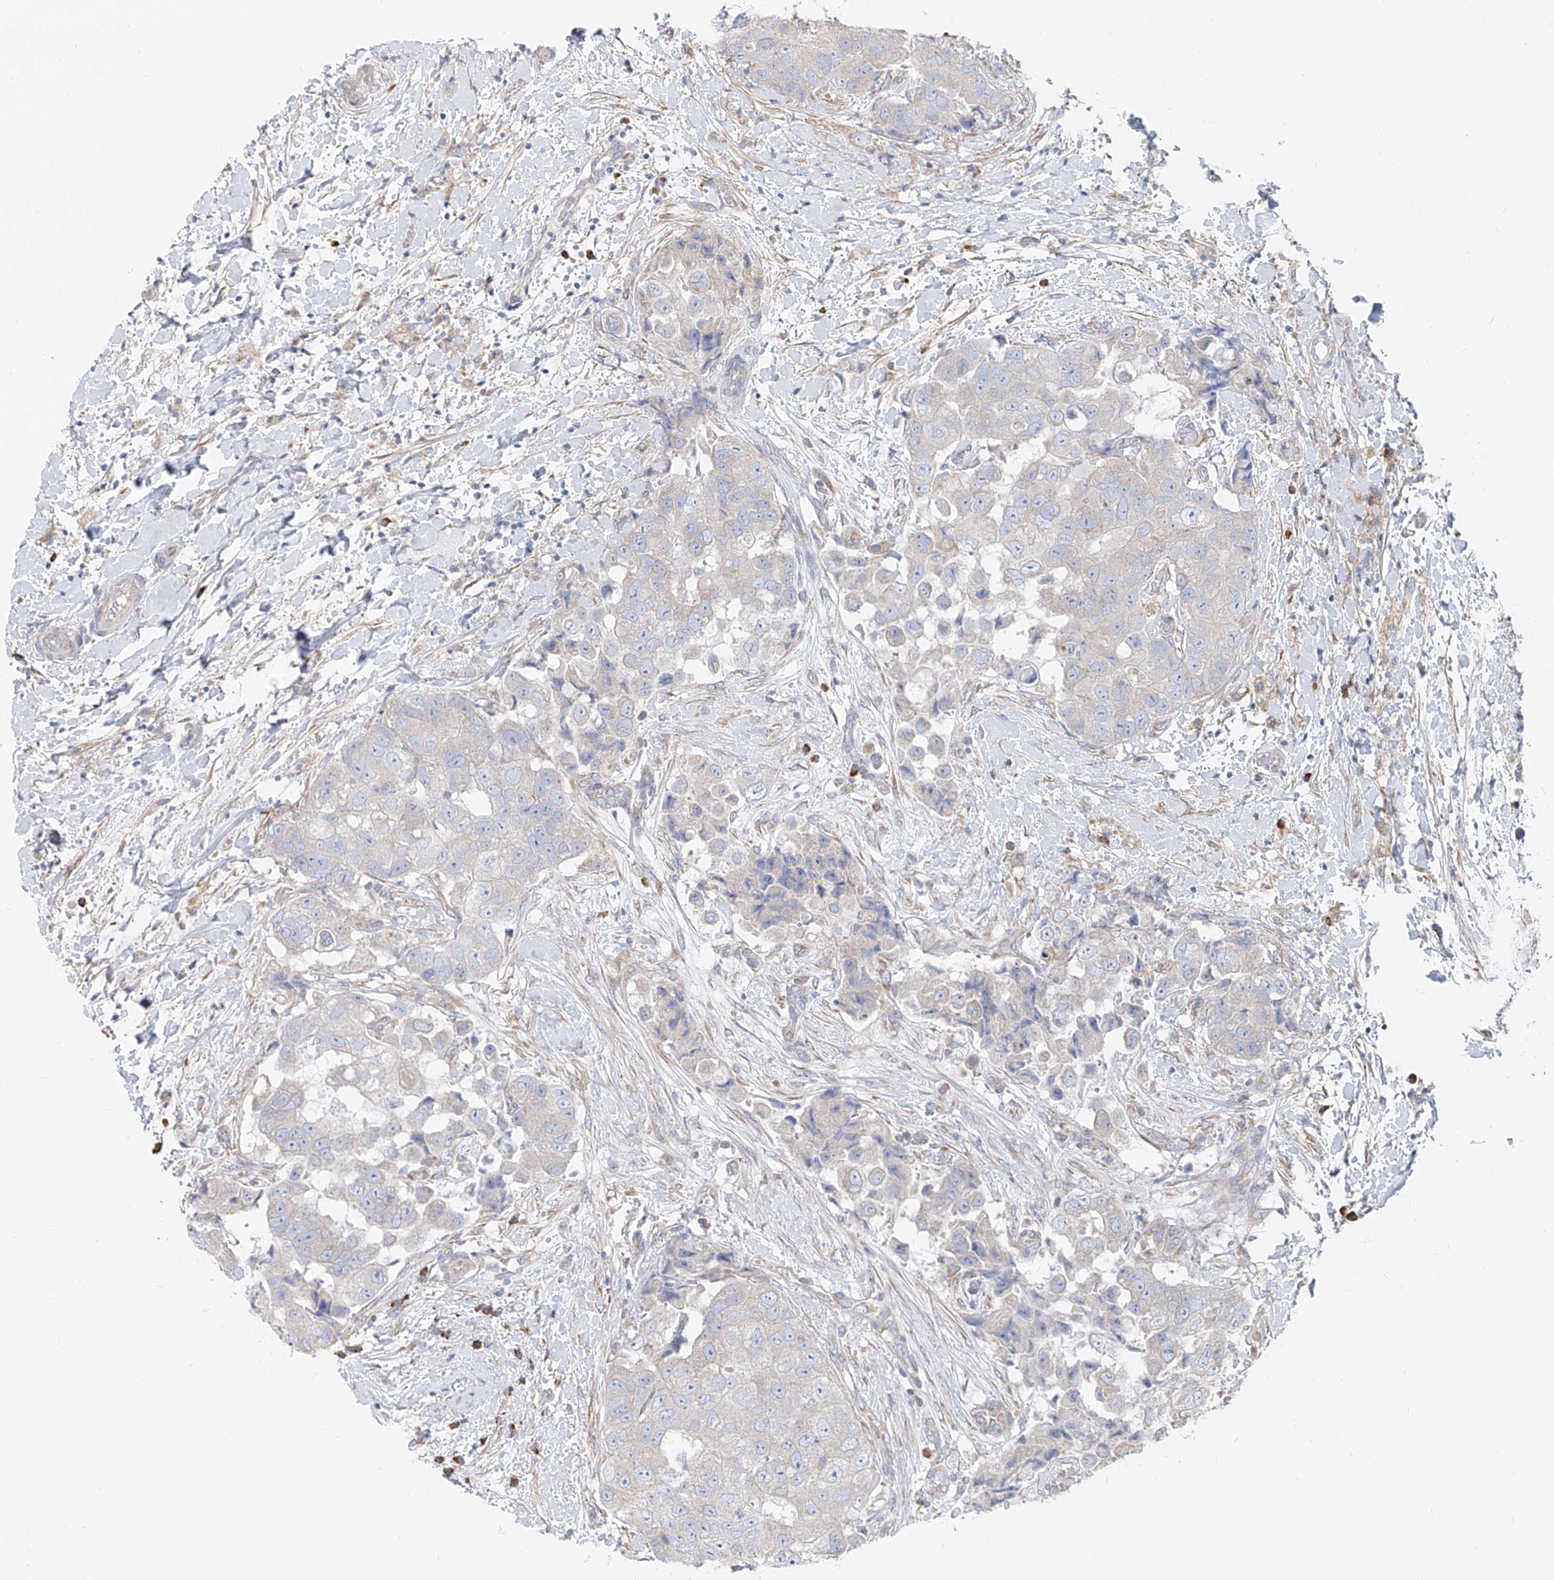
{"staining": {"intensity": "negative", "quantity": "none", "location": "none"}, "tissue": "breast cancer", "cell_type": "Tumor cells", "image_type": "cancer", "snomed": [{"axis": "morphology", "description": "Normal tissue, NOS"}, {"axis": "morphology", "description": "Duct carcinoma"}, {"axis": "topography", "description": "Breast"}], "caption": "DAB (3,3'-diaminobenzidine) immunohistochemical staining of infiltrating ductal carcinoma (breast) demonstrates no significant staining in tumor cells. Brightfield microscopy of IHC stained with DAB (3,3'-diaminobenzidine) (brown) and hematoxylin (blue), captured at high magnification.", "gene": "UFL1", "patient": {"sex": "female", "age": 62}}